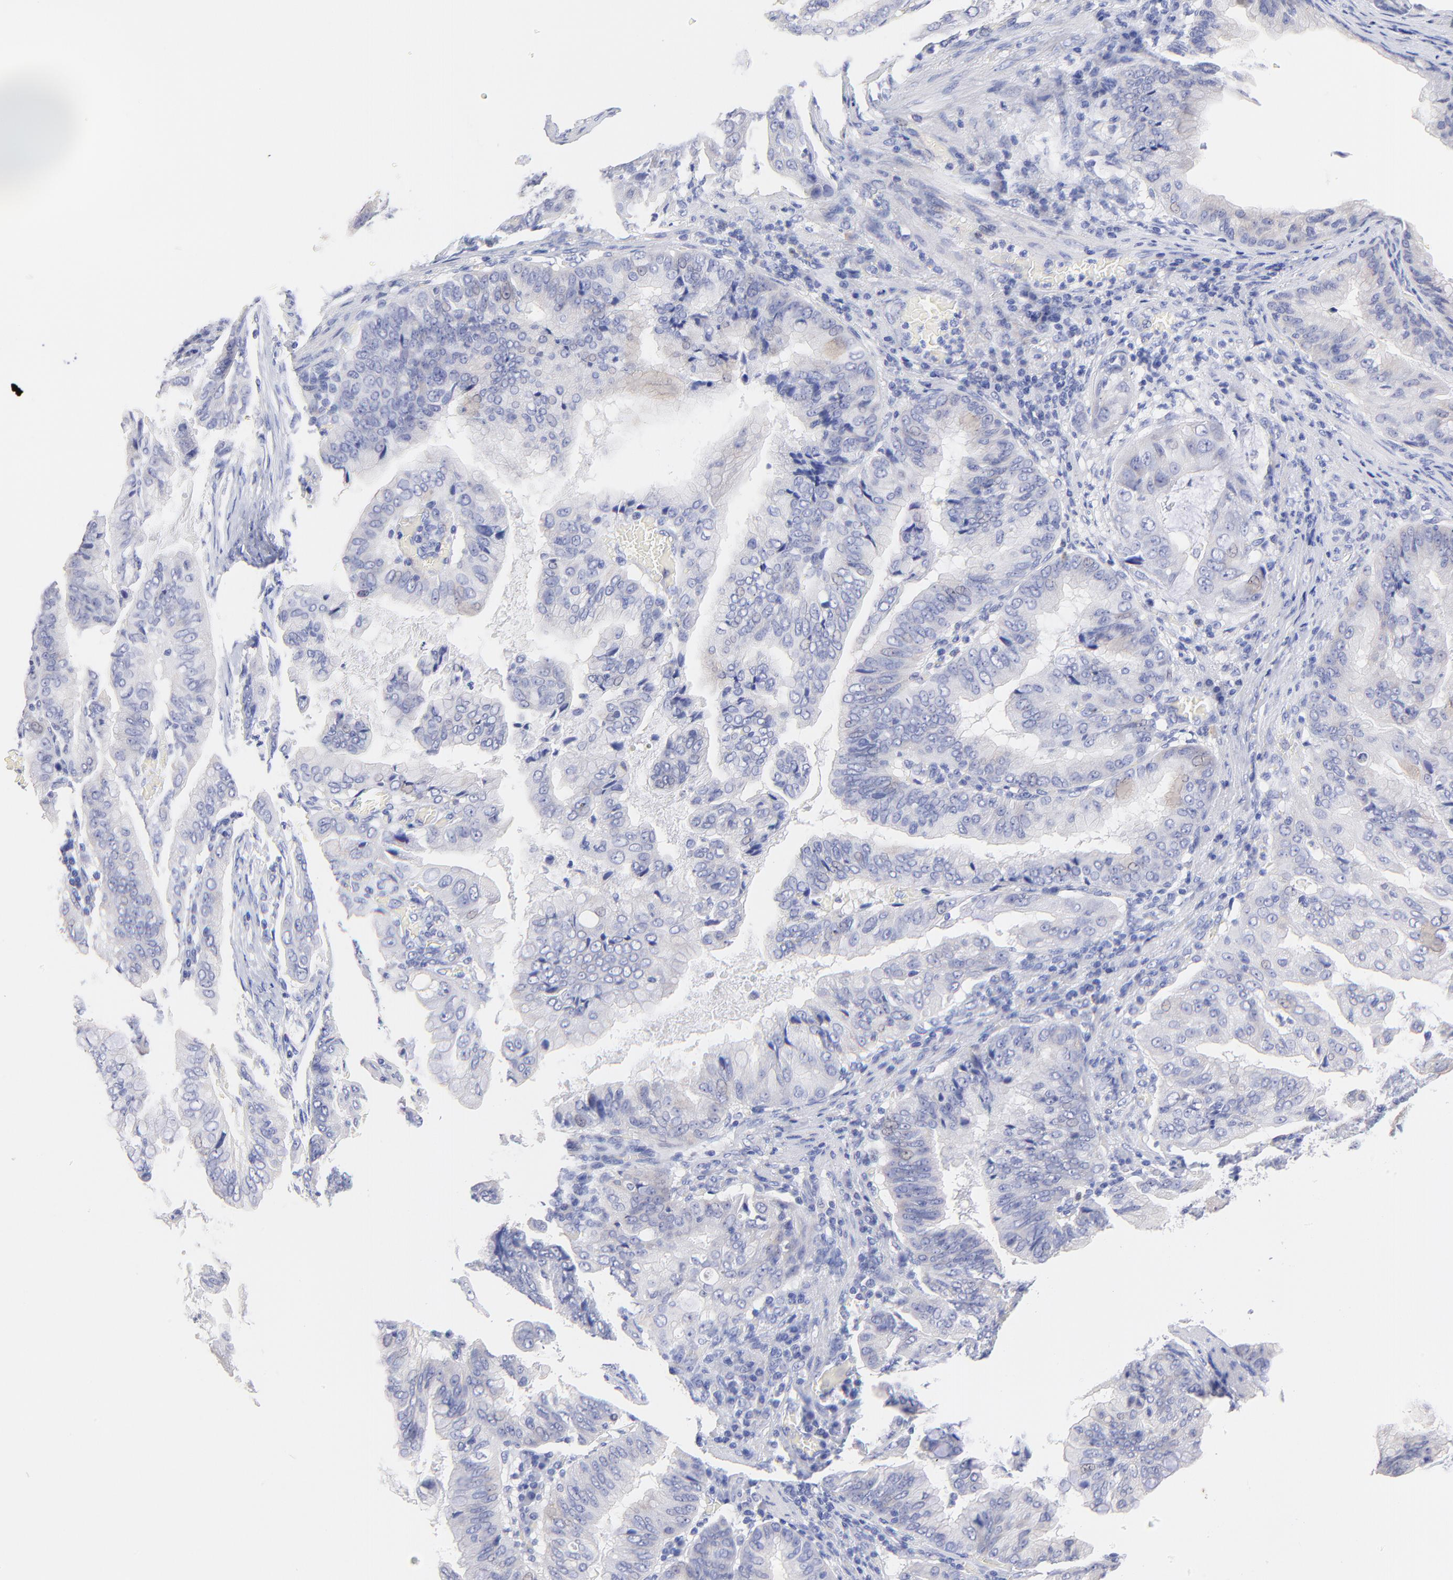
{"staining": {"intensity": "negative", "quantity": "none", "location": "none"}, "tissue": "stomach cancer", "cell_type": "Tumor cells", "image_type": "cancer", "snomed": [{"axis": "morphology", "description": "Adenocarcinoma, NOS"}, {"axis": "topography", "description": "Stomach, upper"}], "caption": "High power microscopy histopathology image of an immunohistochemistry micrograph of stomach cancer (adenocarcinoma), revealing no significant staining in tumor cells.", "gene": "CFAP57", "patient": {"sex": "male", "age": 80}}